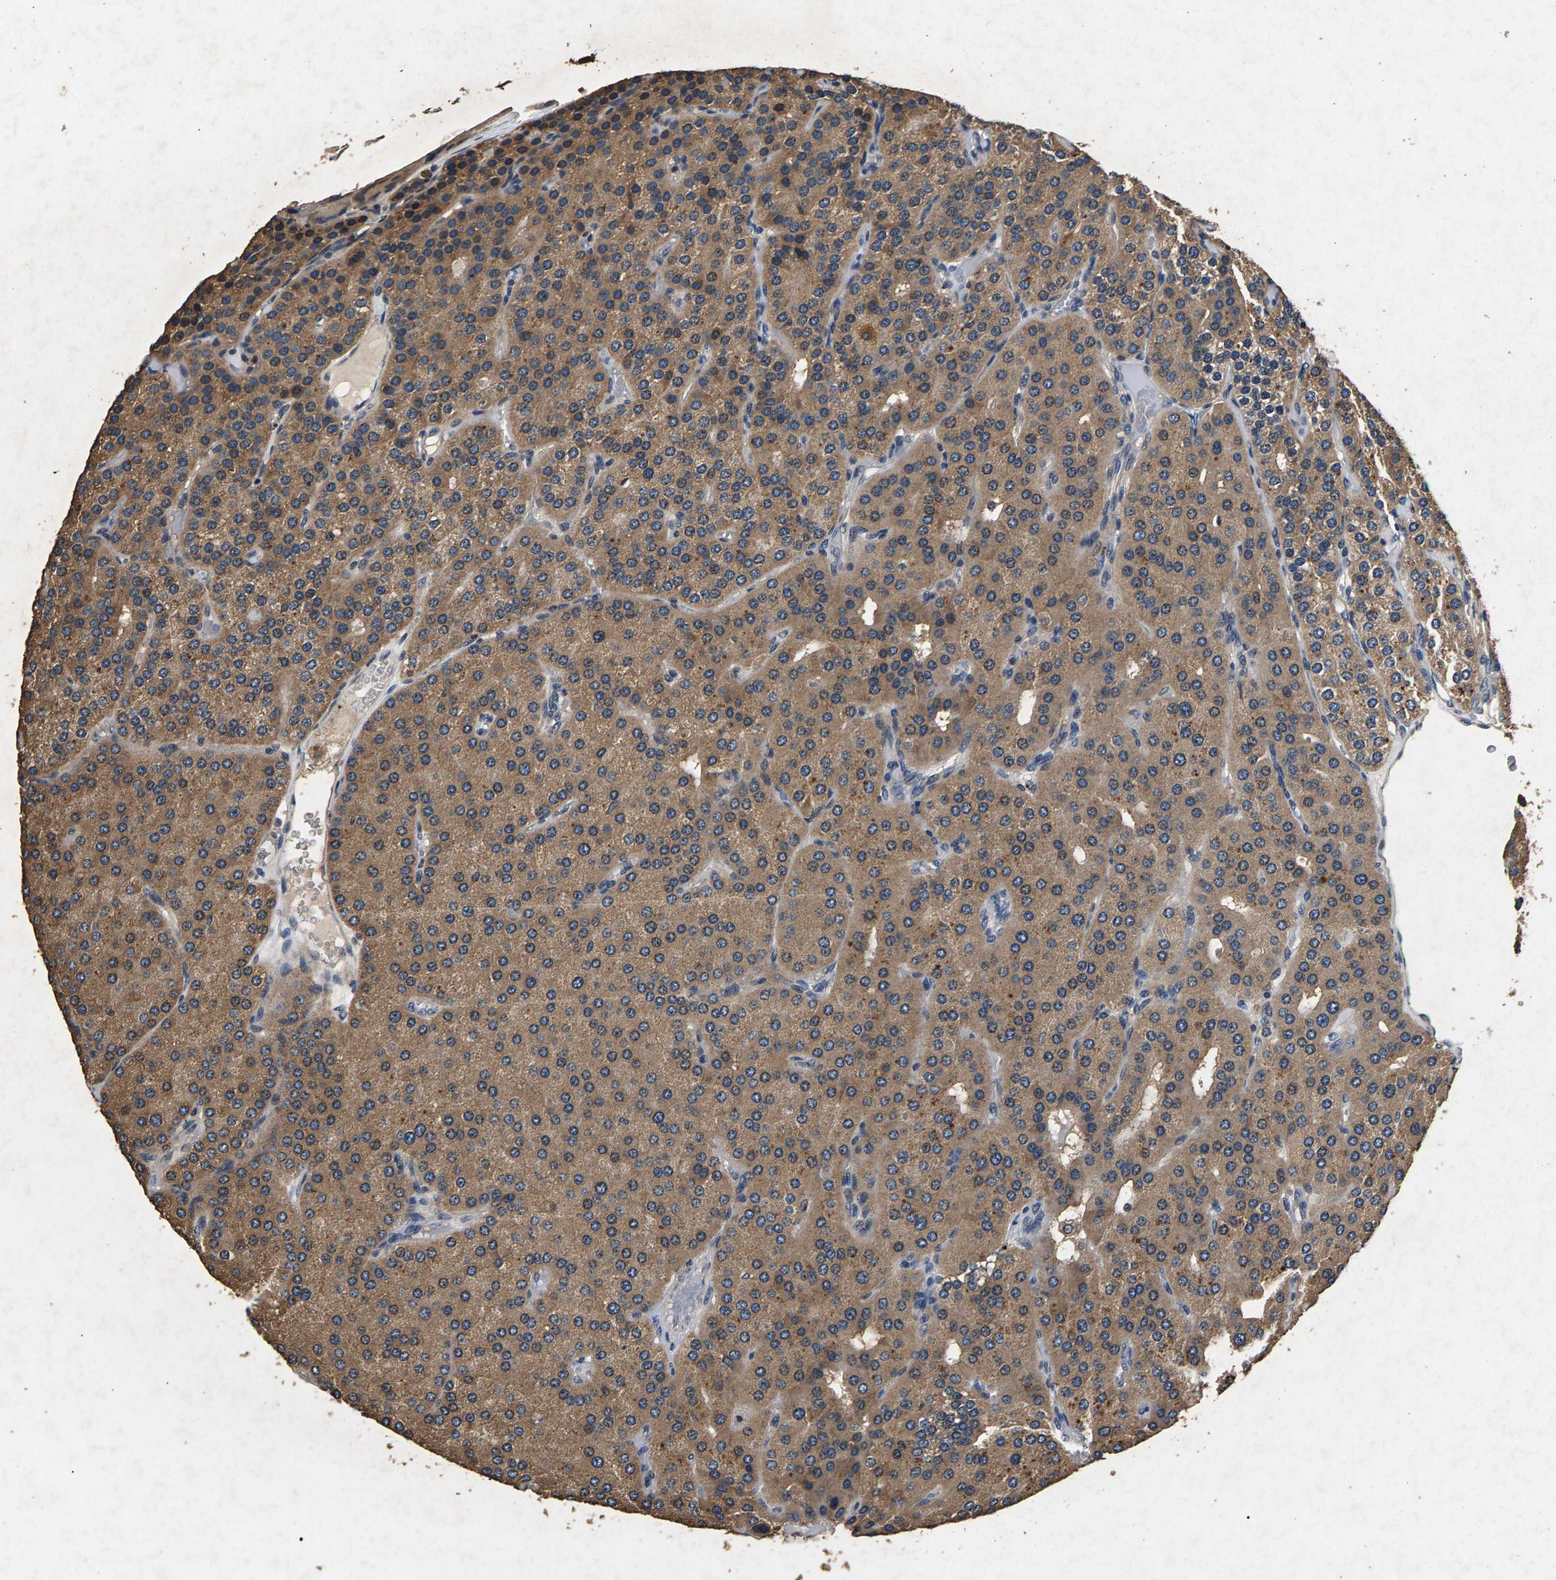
{"staining": {"intensity": "moderate", "quantity": ">75%", "location": "cytoplasmic/membranous"}, "tissue": "parathyroid gland", "cell_type": "Glandular cells", "image_type": "normal", "snomed": [{"axis": "morphology", "description": "Normal tissue, NOS"}, {"axis": "morphology", "description": "Adenoma, NOS"}, {"axis": "topography", "description": "Parathyroid gland"}], "caption": "Protein staining of unremarkable parathyroid gland shows moderate cytoplasmic/membranous positivity in approximately >75% of glandular cells.", "gene": "PPP1CC", "patient": {"sex": "female", "age": 86}}